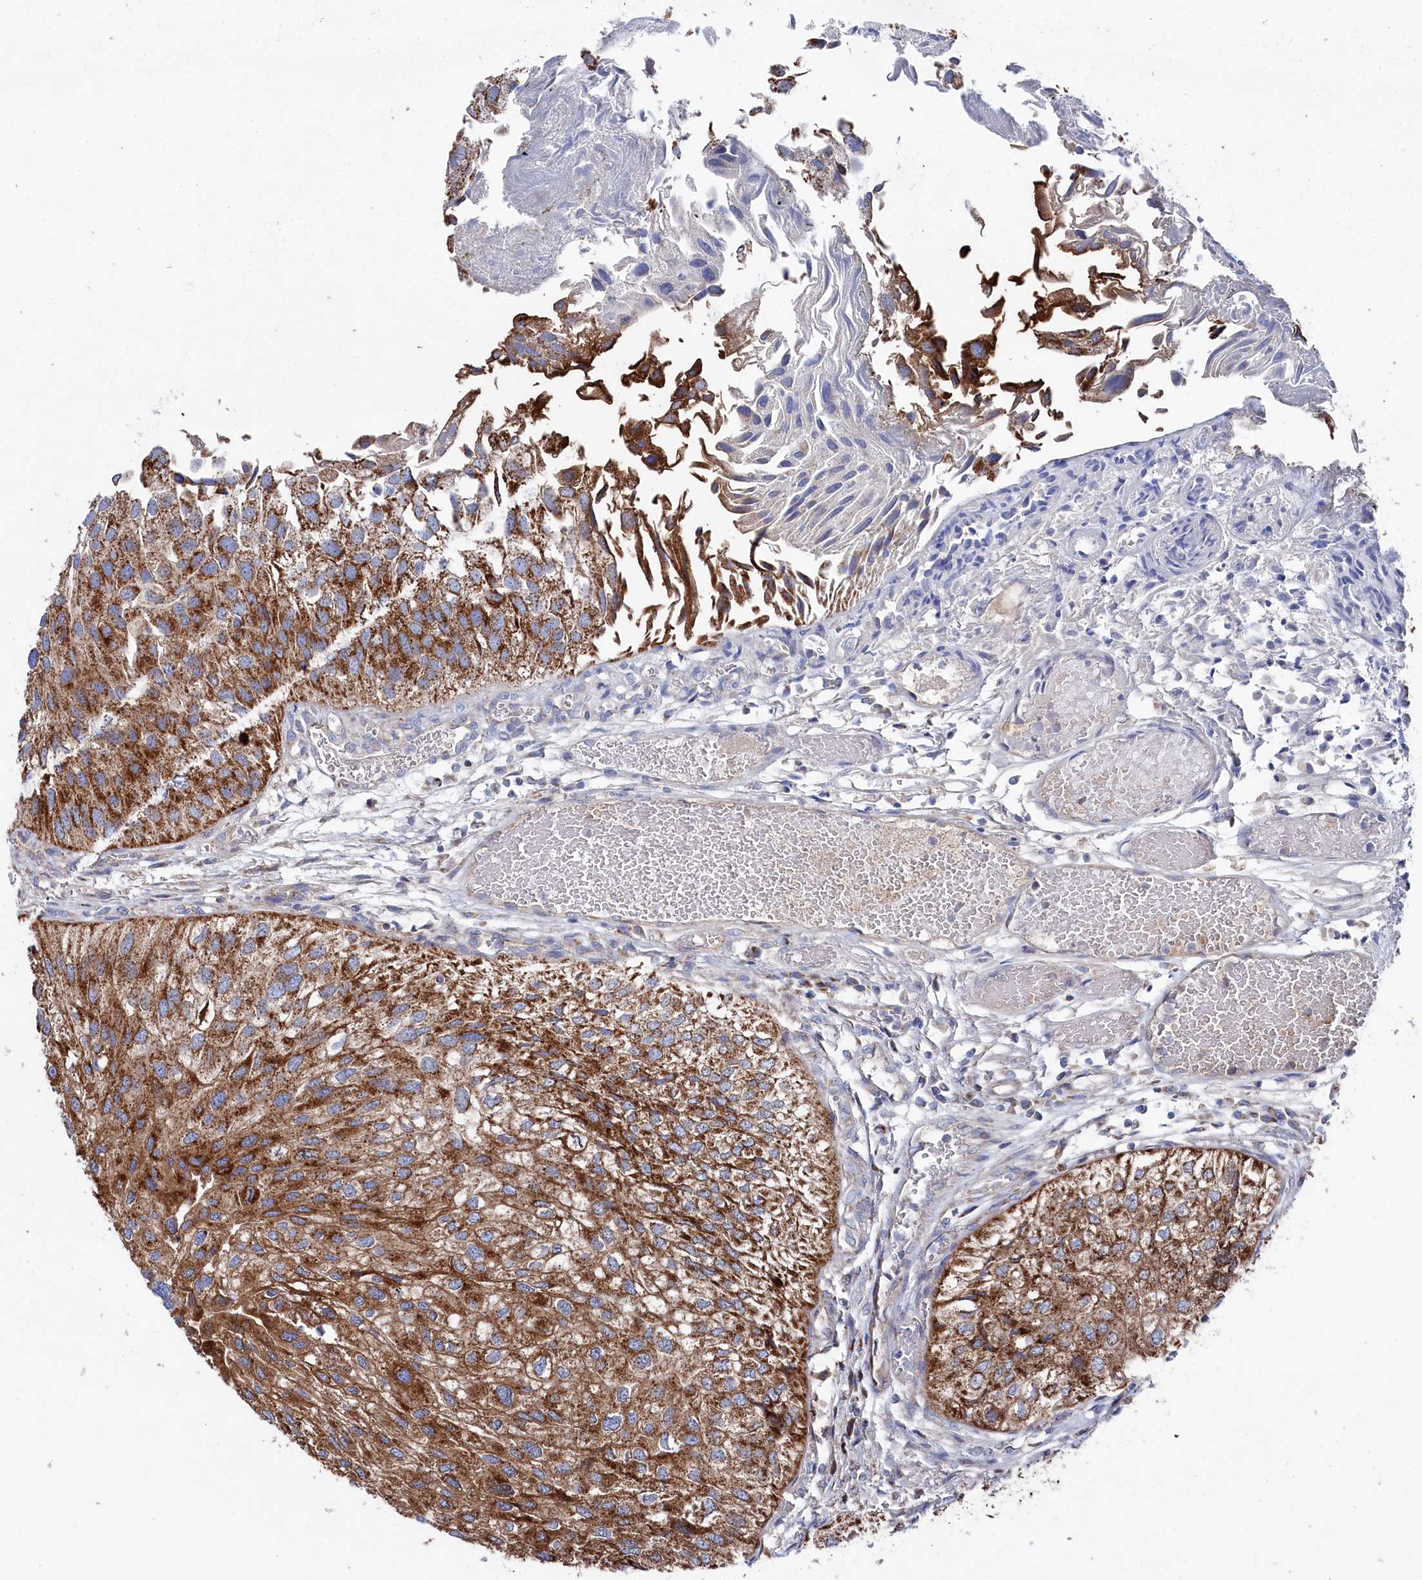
{"staining": {"intensity": "strong", "quantity": ">75%", "location": "cytoplasmic/membranous"}, "tissue": "urothelial cancer", "cell_type": "Tumor cells", "image_type": "cancer", "snomed": [{"axis": "morphology", "description": "Urothelial carcinoma, Low grade"}, {"axis": "topography", "description": "Urinary bladder"}], "caption": "Urothelial cancer stained for a protein (brown) demonstrates strong cytoplasmic/membranous positive positivity in approximately >75% of tumor cells.", "gene": "GLS2", "patient": {"sex": "female", "age": 89}}